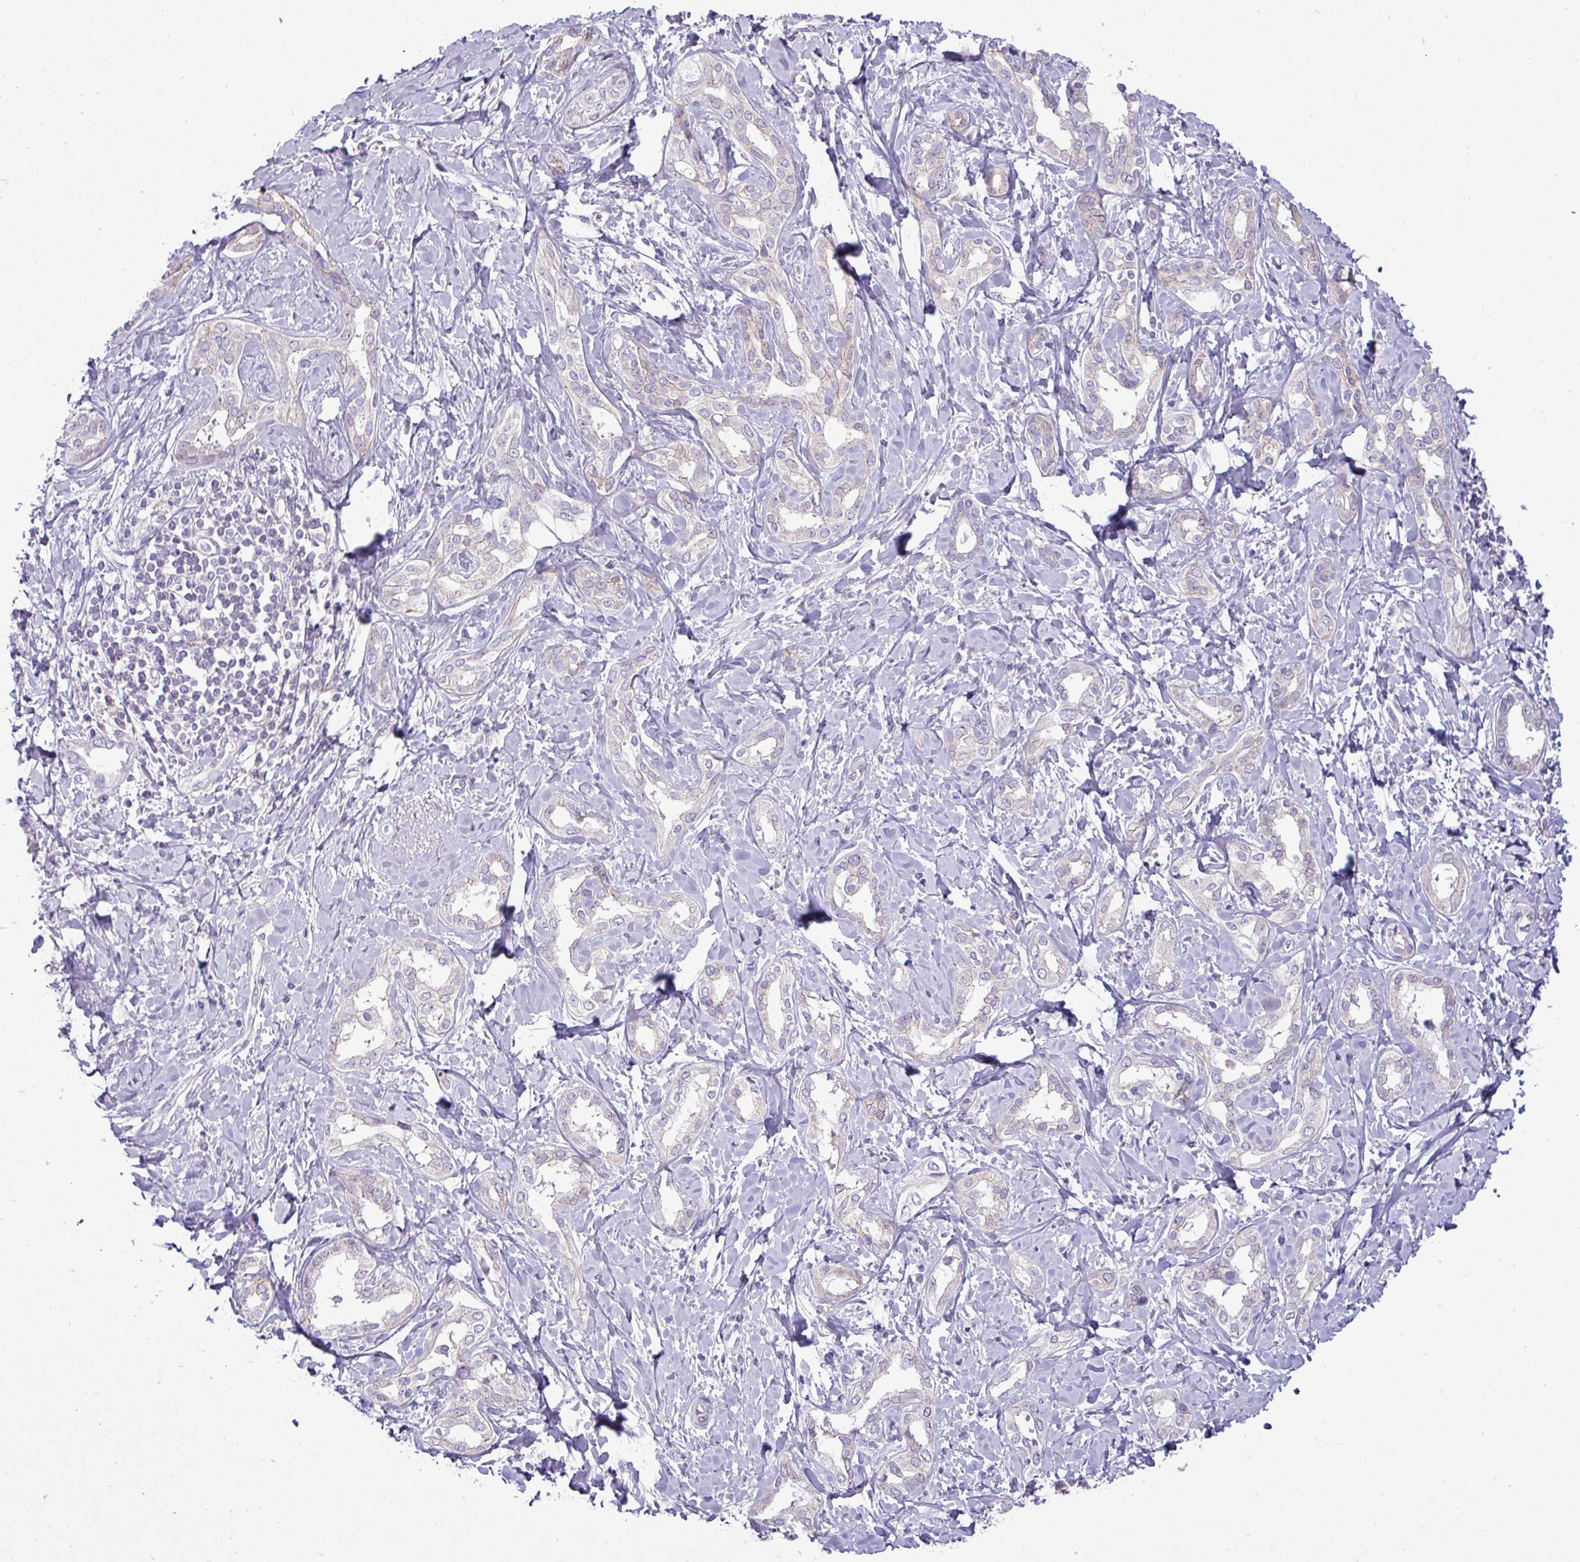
{"staining": {"intensity": "negative", "quantity": "none", "location": "none"}, "tissue": "liver cancer", "cell_type": "Tumor cells", "image_type": "cancer", "snomed": [{"axis": "morphology", "description": "Cholangiocarcinoma"}, {"axis": "topography", "description": "Liver"}], "caption": "IHC histopathology image of neoplastic tissue: cholangiocarcinoma (liver) stained with DAB demonstrates no significant protein expression in tumor cells.", "gene": "APOM", "patient": {"sex": "female", "age": 77}}